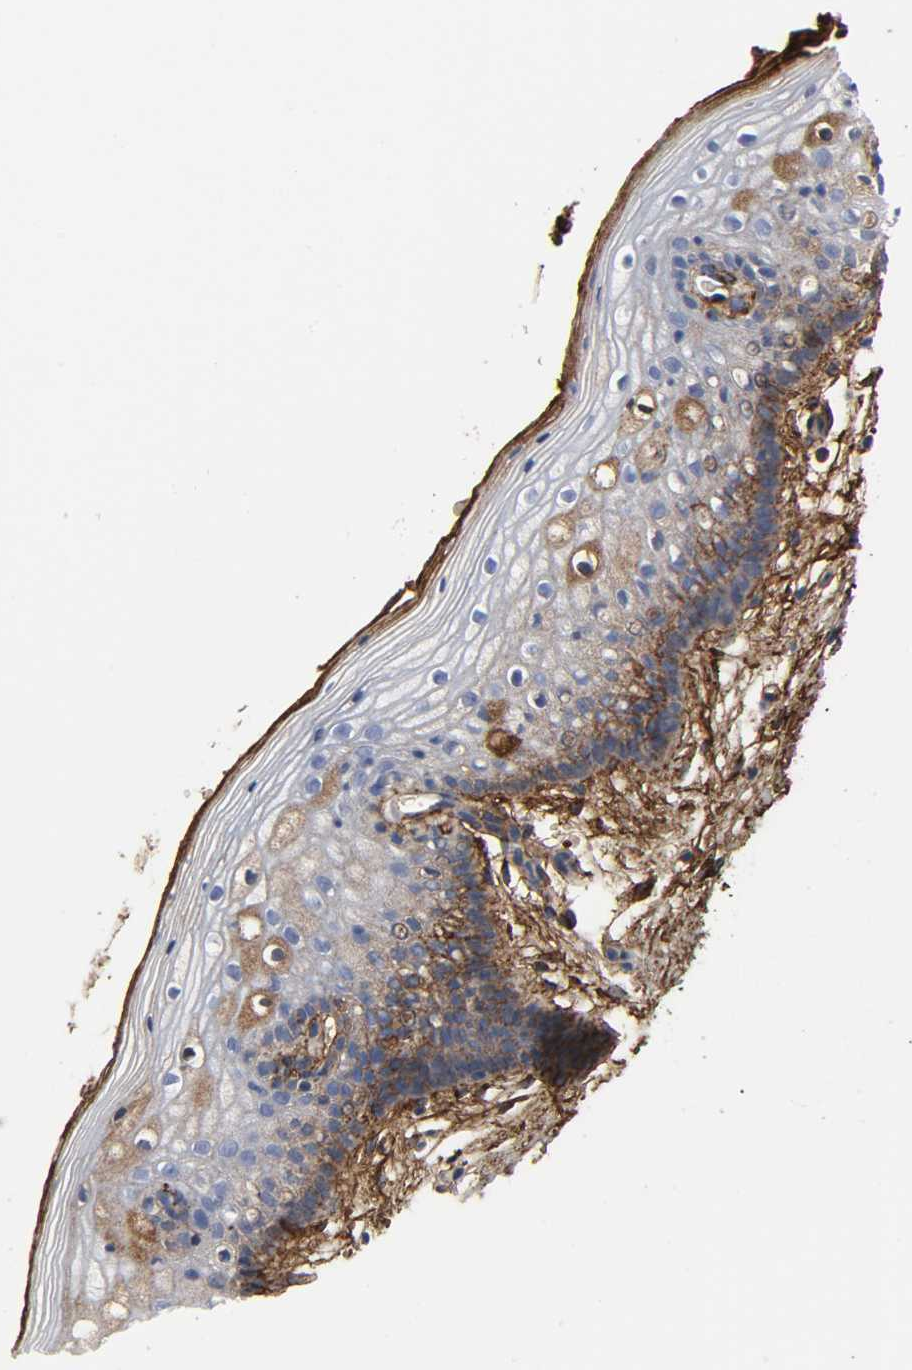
{"staining": {"intensity": "moderate", "quantity": "25%-75%", "location": "cytoplasmic/membranous"}, "tissue": "vagina", "cell_type": "Squamous epithelial cells", "image_type": "normal", "snomed": [{"axis": "morphology", "description": "Normal tissue, NOS"}, {"axis": "topography", "description": "Vagina"}], "caption": "About 25%-75% of squamous epithelial cells in unremarkable human vagina exhibit moderate cytoplasmic/membranous protein positivity as visualized by brown immunohistochemical staining.", "gene": "FBLN1", "patient": {"sex": "female", "age": 46}}